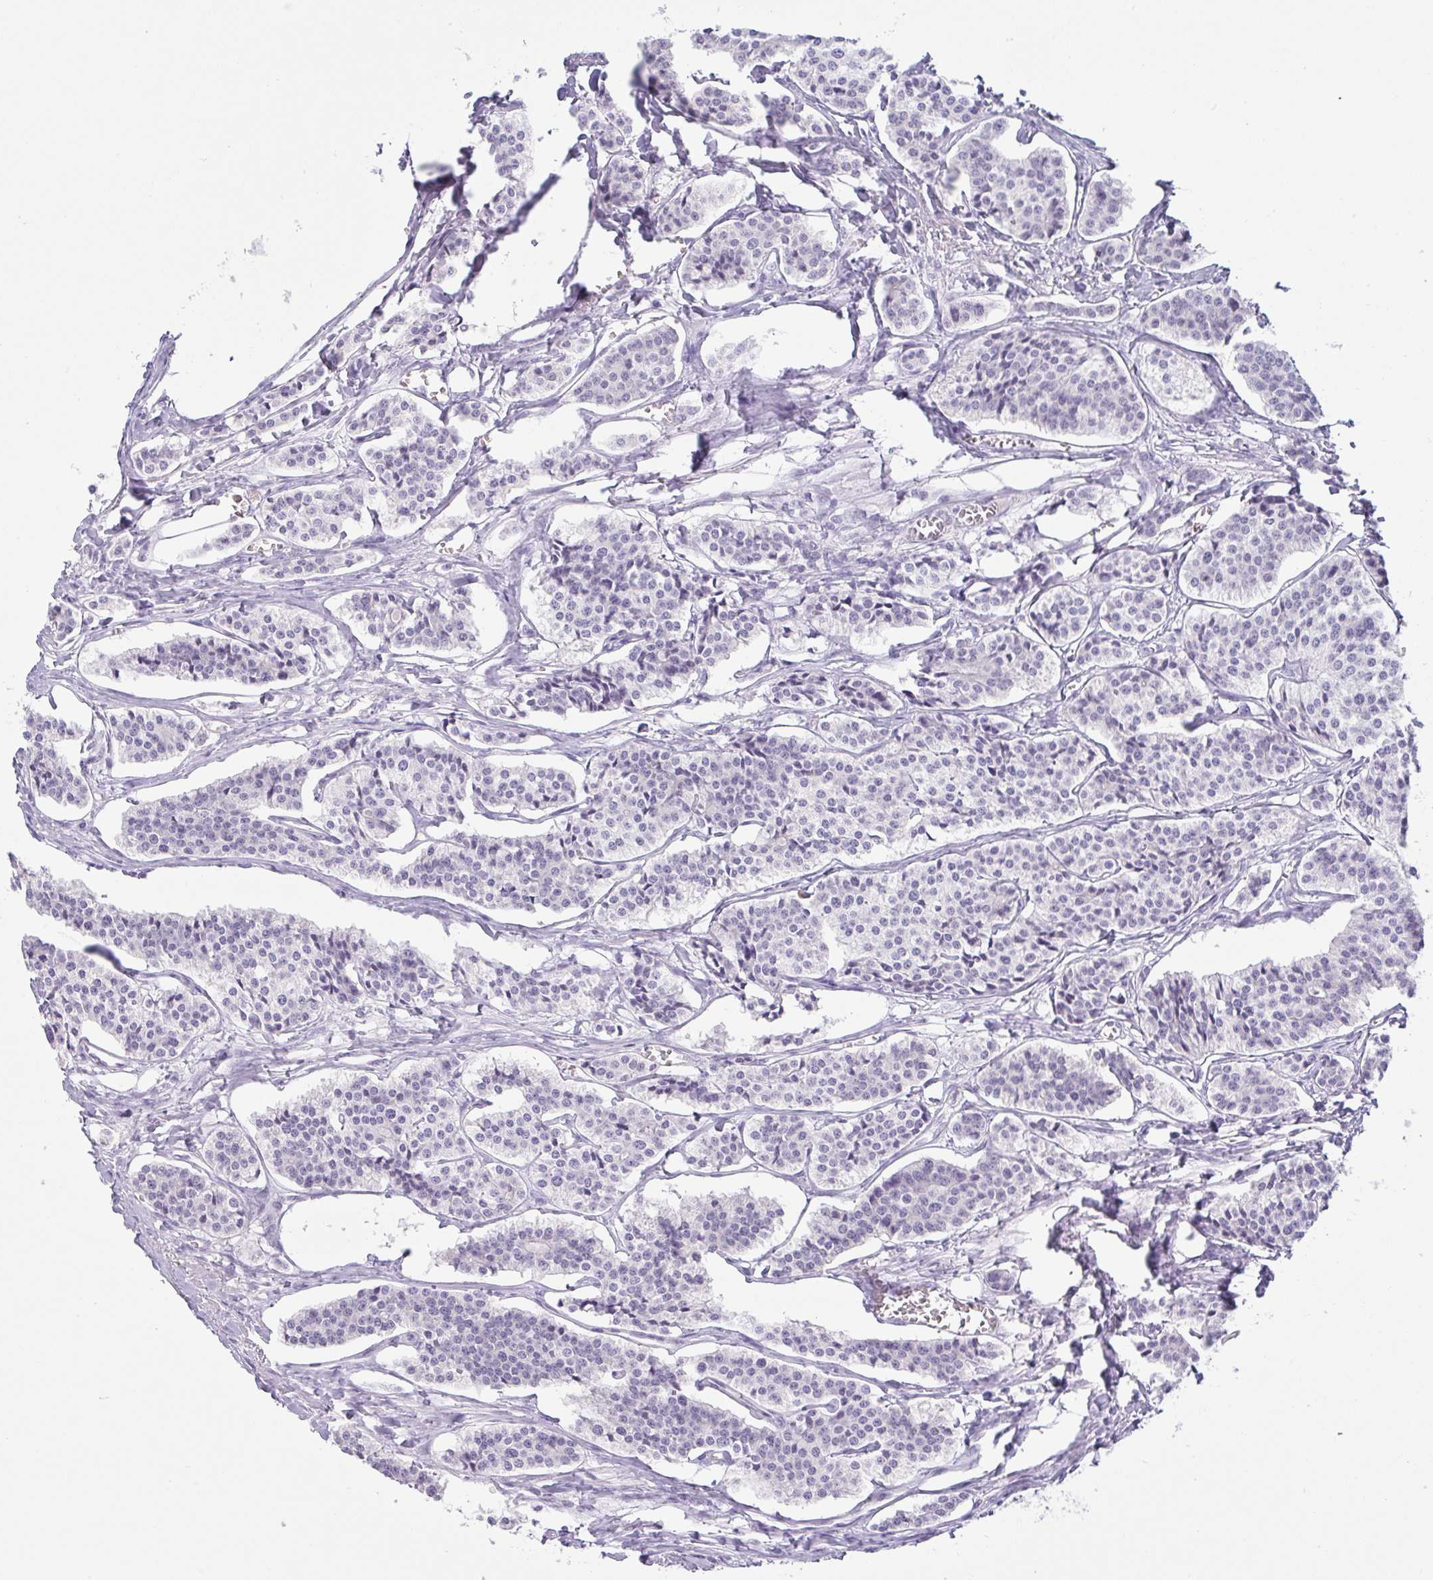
{"staining": {"intensity": "negative", "quantity": "none", "location": "none"}, "tissue": "carcinoid", "cell_type": "Tumor cells", "image_type": "cancer", "snomed": [{"axis": "morphology", "description": "Carcinoid, malignant, NOS"}, {"axis": "topography", "description": "Small intestine"}], "caption": "A high-resolution photomicrograph shows immunohistochemistry (IHC) staining of carcinoid (malignant), which shows no significant expression in tumor cells.", "gene": "CTSE", "patient": {"sex": "male", "age": 63}}